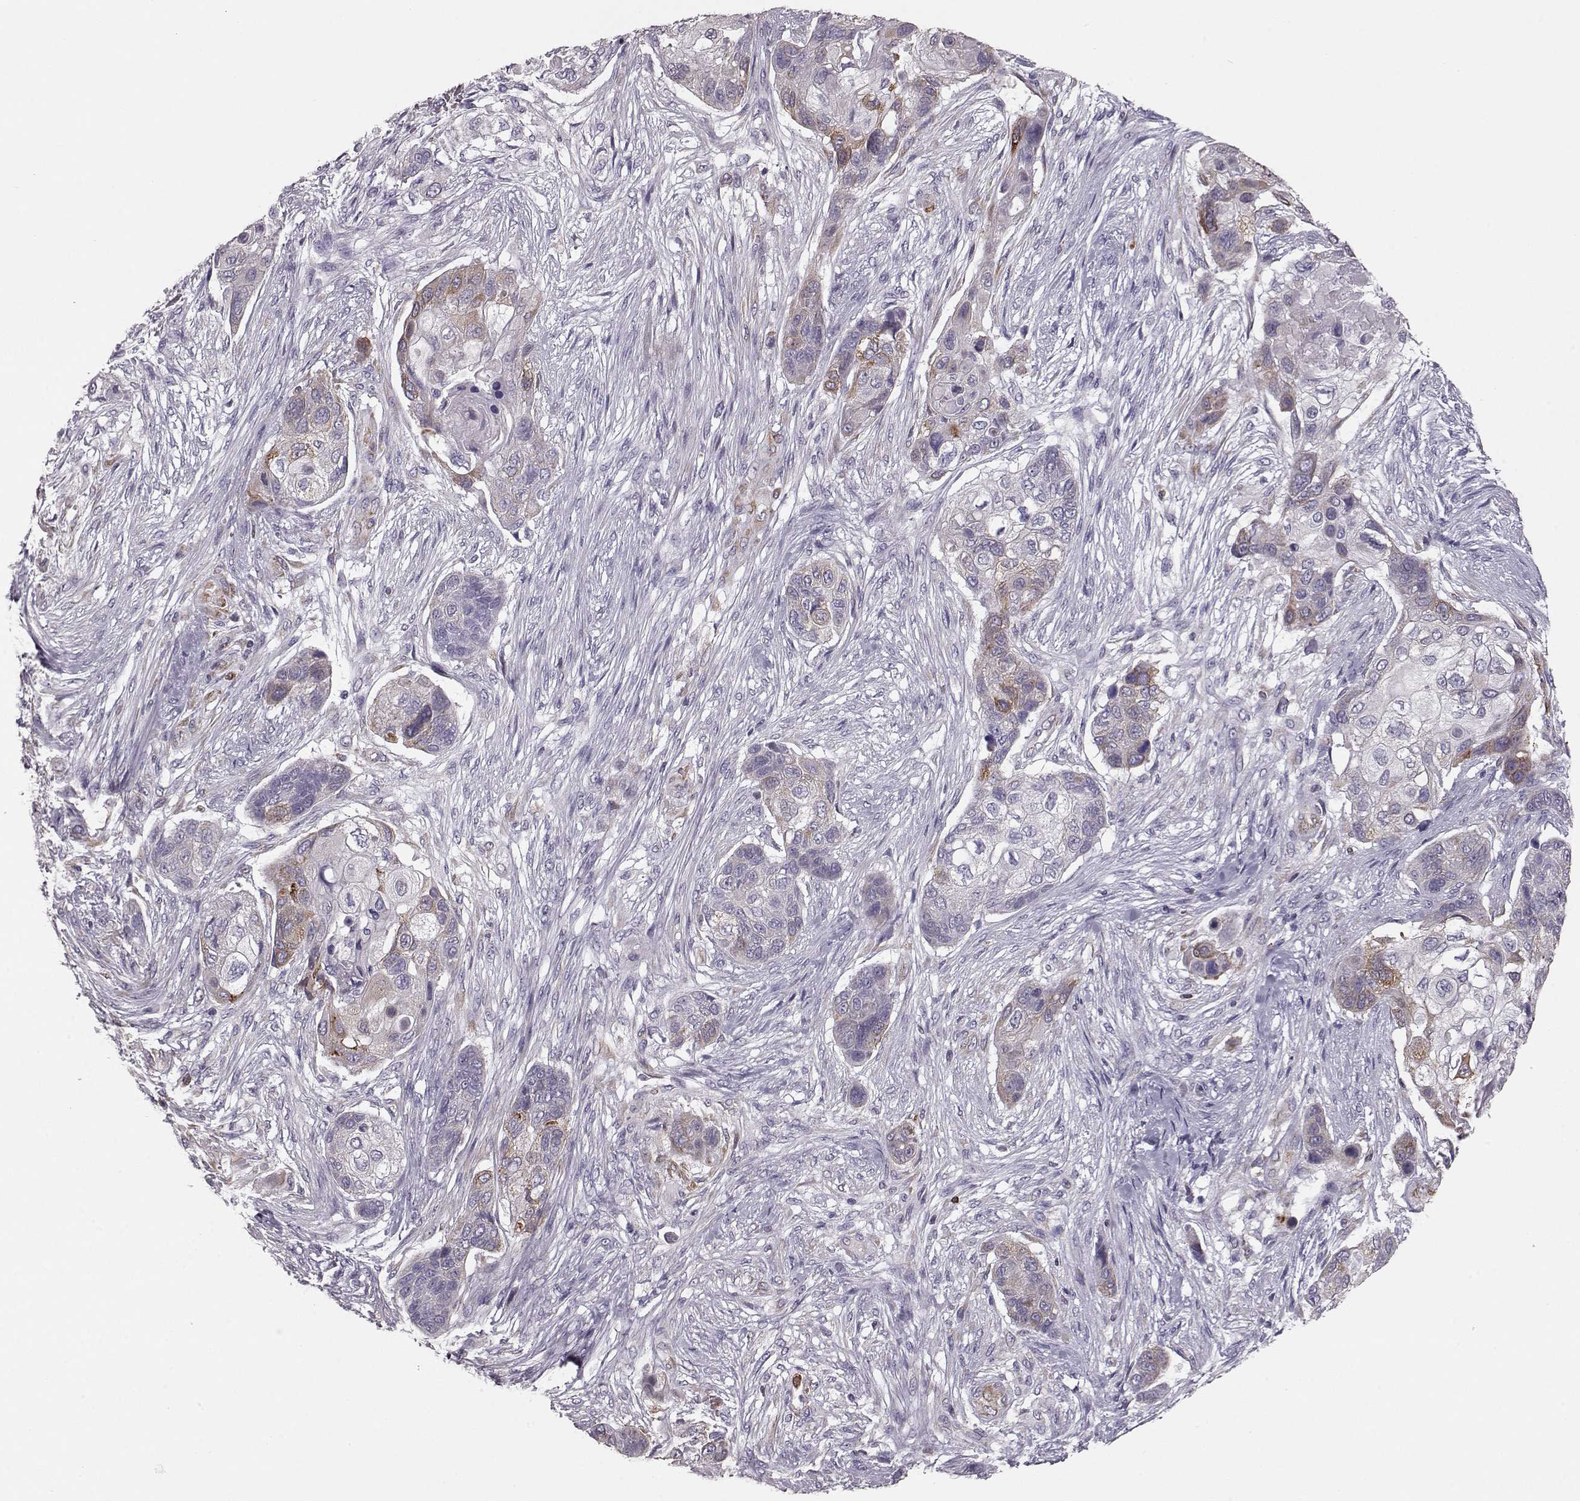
{"staining": {"intensity": "moderate", "quantity": "<25%", "location": "cytoplasmic/membranous"}, "tissue": "lung cancer", "cell_type": "Tumor cells", "image_type": "cancer", "snomed": [{"axis": "morphology", "description": "Squamous cell carcinoma, NOS"}, {"axis": "topography", "description": "Lung"}], "caption": "IHC (DAB) staining of human squamous cell carcinoma (lung) shows moderate cytoplasmic/membranous protein staining in about <25% of tumor cells. Nuclei are stained in blue.", "gene": "ELOVL5", "patient": {"sex": "male", "age": 69}}